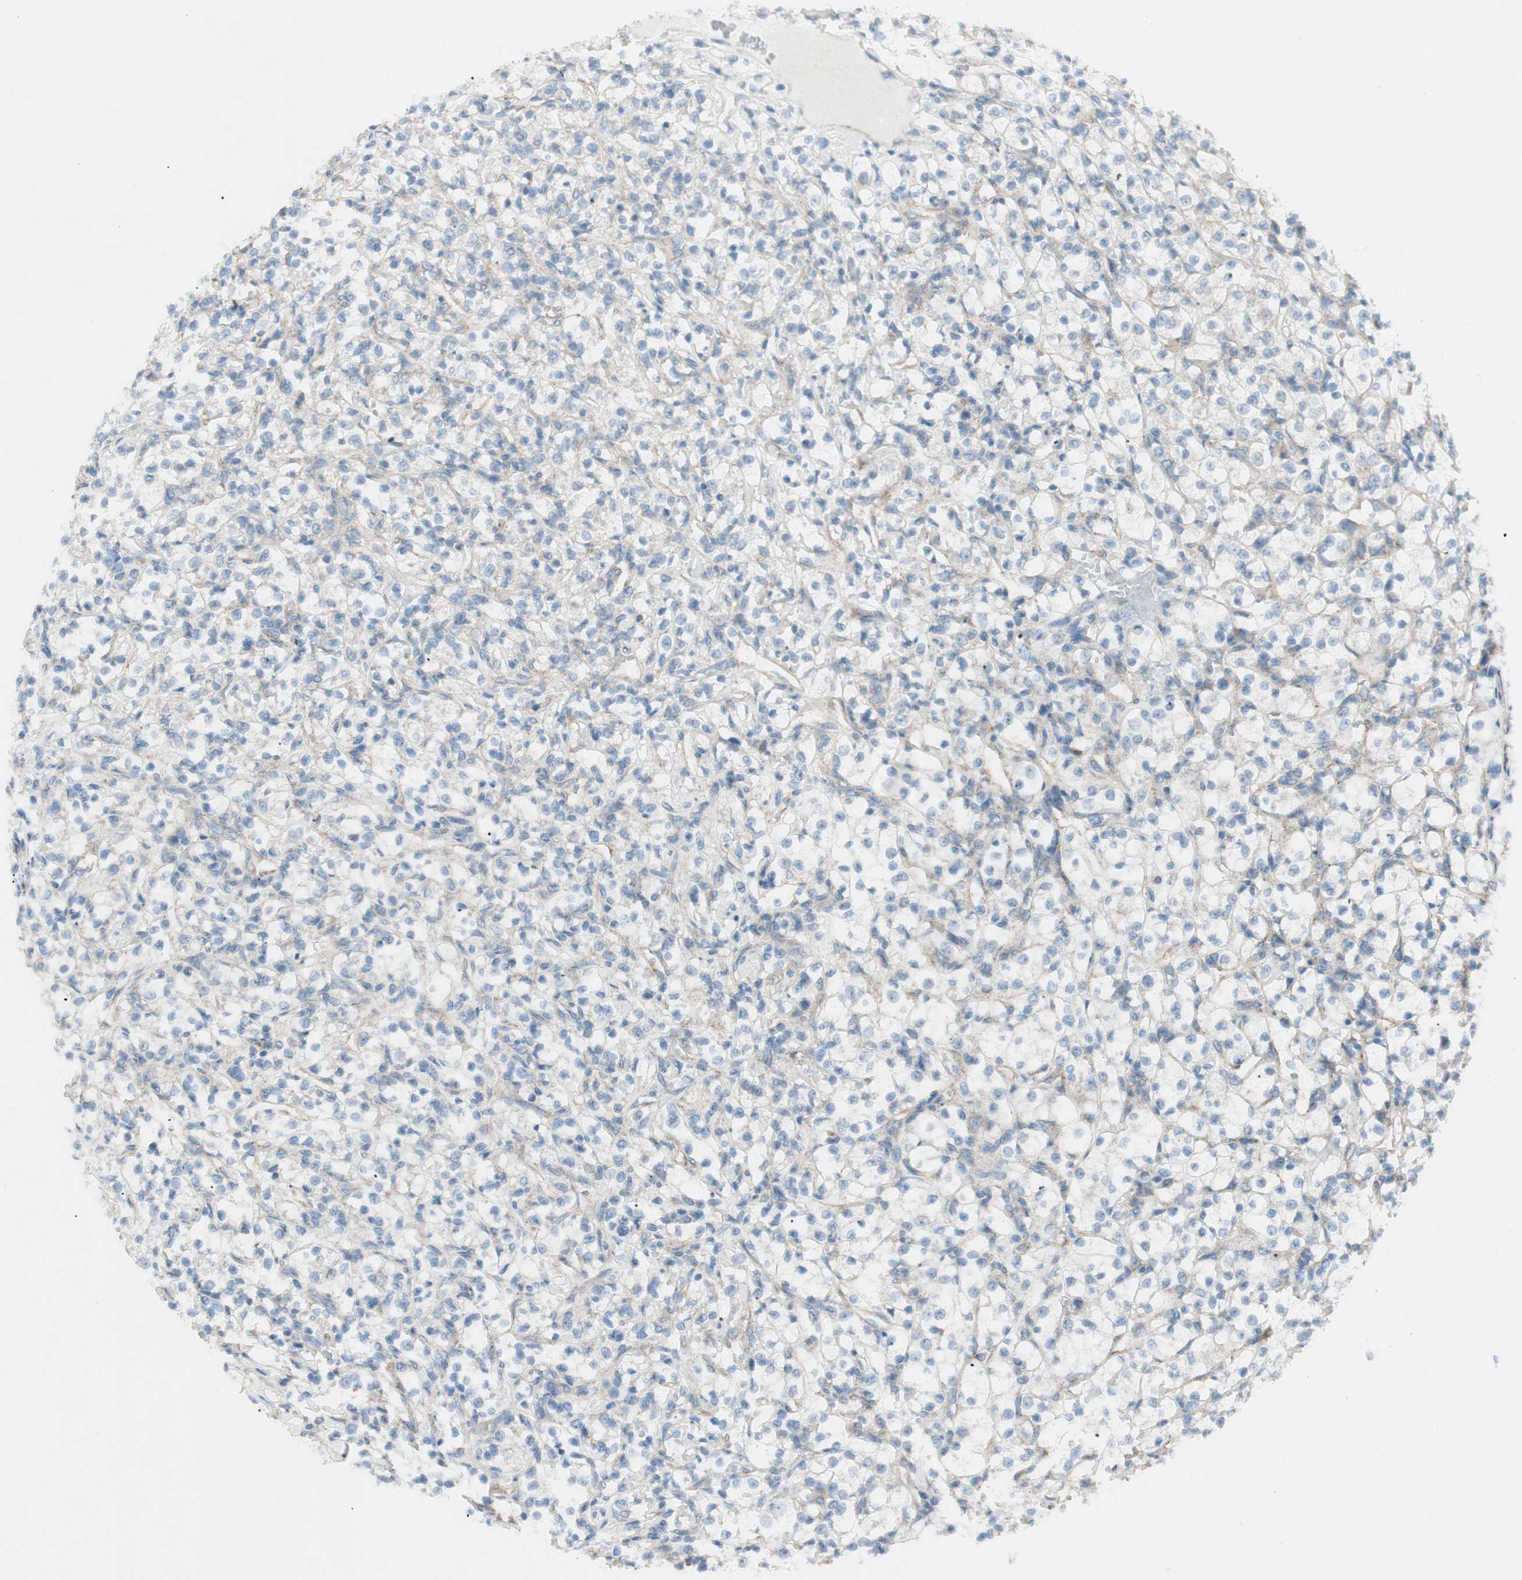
{"staining": {"intensity": "weak", "quantity": "25%-75%", "location": "cytoplasmic/membranous"}, "tissue": "renal cancer", "cell_type": "Tumor cells", "image_type": "cancer", "snomed": [{"axis": "morphology", "description": "Adenocarcinoma, NOS"}, {"axis": "topography", "description": "Kidney"}], "caption": "Protein staining of renal cancer tissue demonstrates weak cytoplasmic/membranous positivity in about 25%-75% of tumor cells.", "gene": "CCL14", "patient": {"sex": "female", "age": 69}}